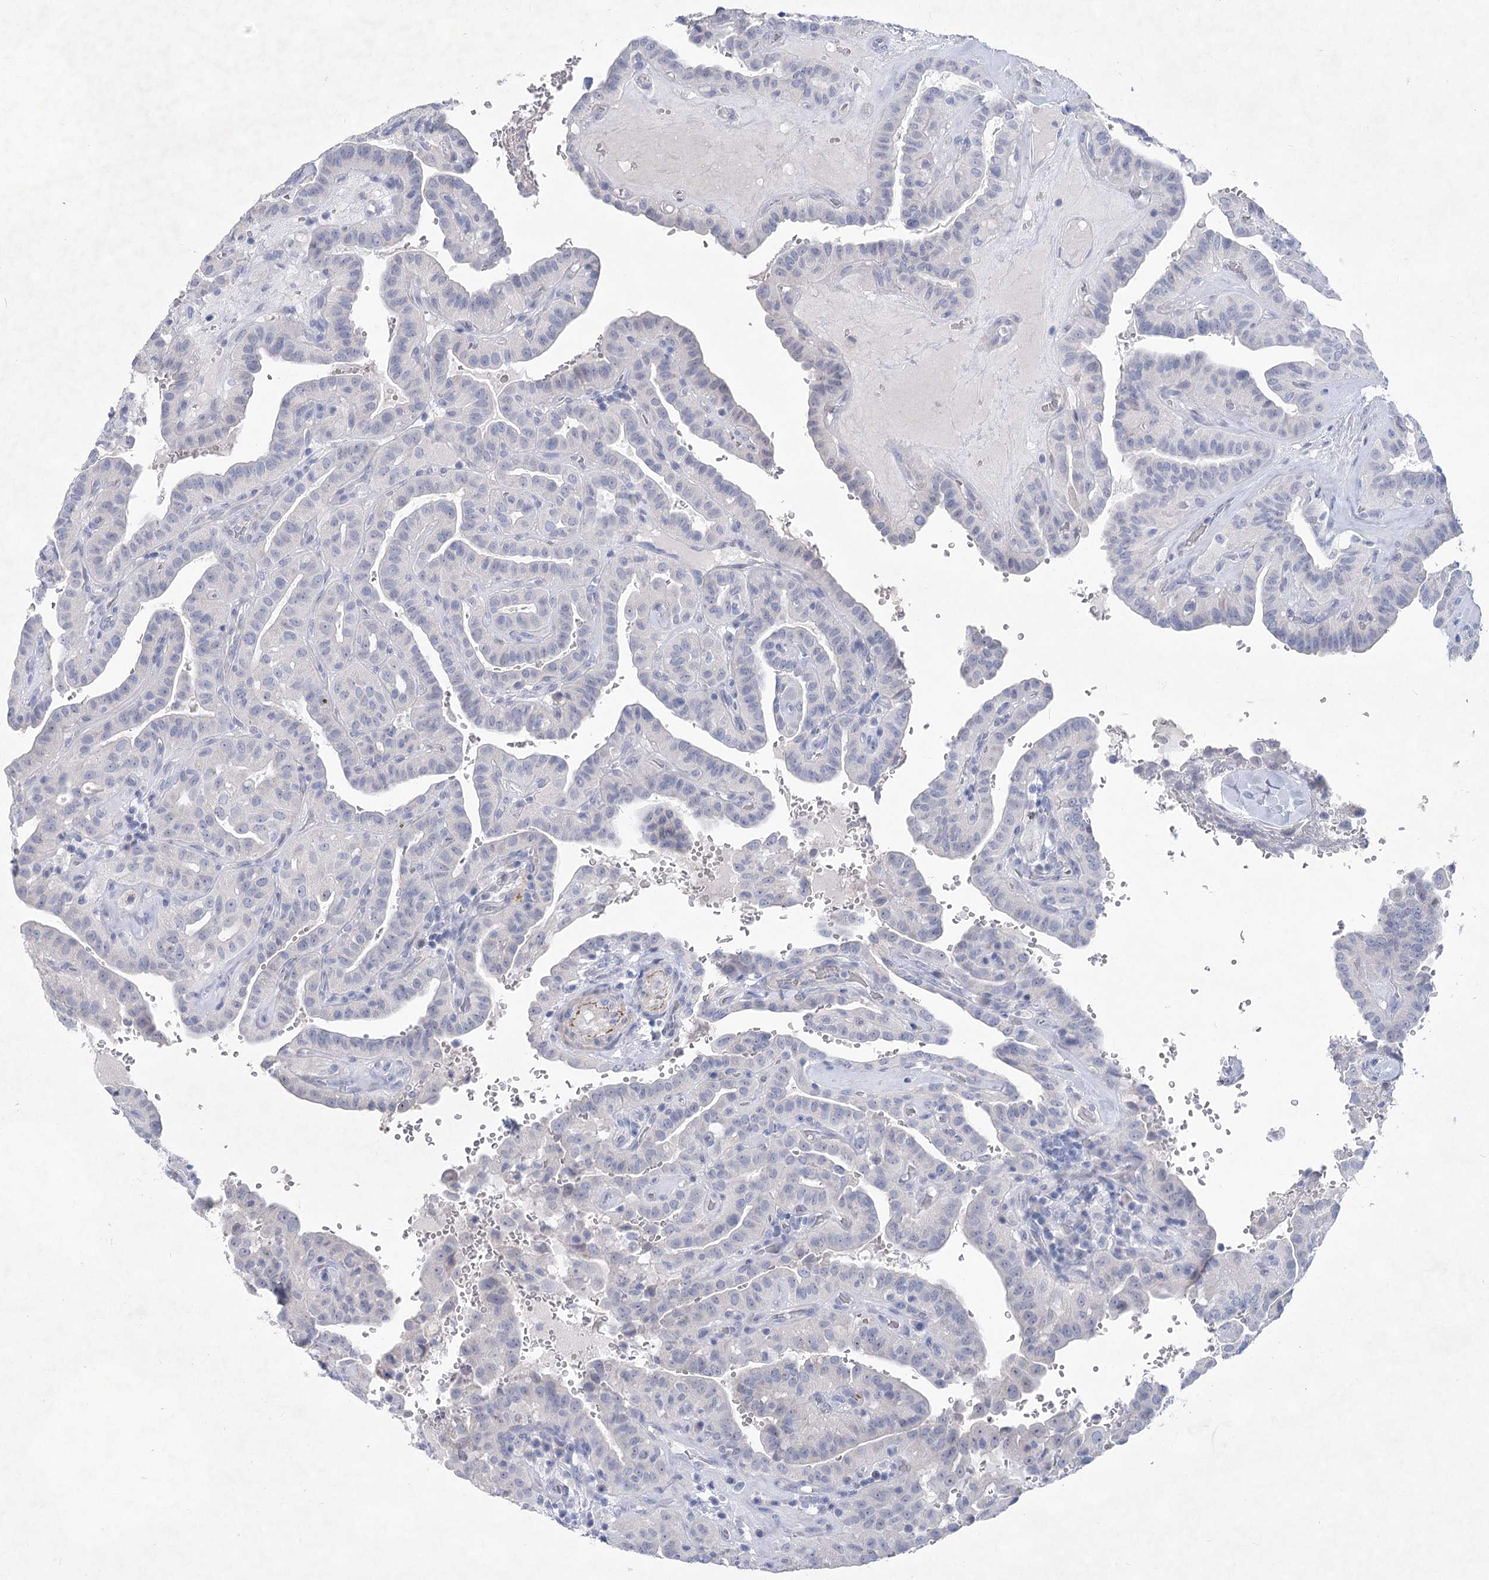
{"staining": {"intensity": "negative", "quantity": "none", "location": "none"}, "tissue": "thyroid cancer", "cell_type": "Tumor cells", "image_type": "cancer", "snomed": [{"axis": "morphology", "description": "Papillary adenocarcinoma, NOS"}, {"axis": "topography", "description": "Thyroid gland"}], "caption": "This is an immunohistochemistry (IHC) micrograph of thyroid papillary adenocarcinoma. There is no expression in tumor cells.", "gene": "WDR74", "patient": {"sex": "male", "age": 77}}